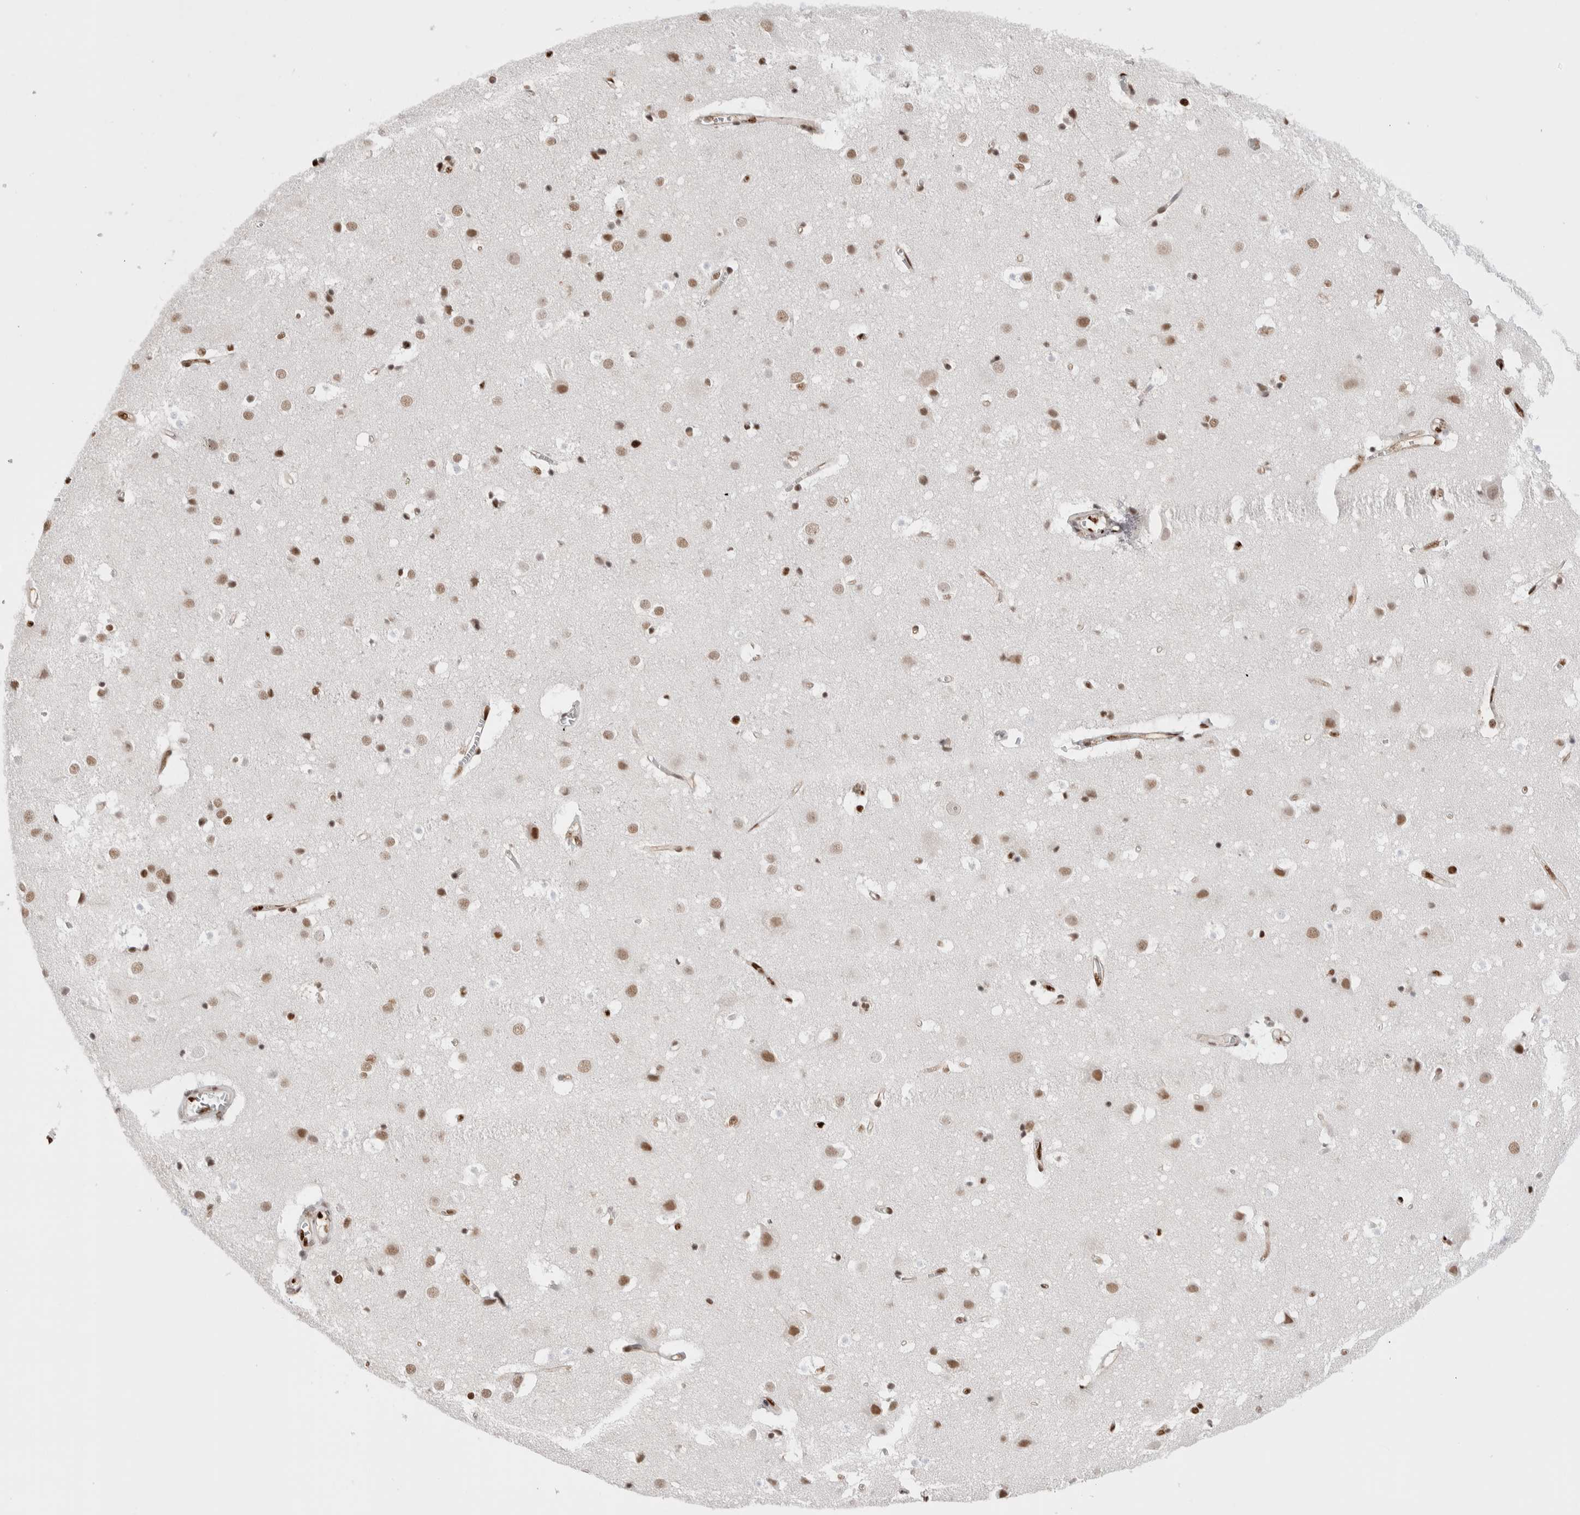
{"staining": {"intensity": "moderate", "quantity": ">75%", "location": "nuclear"}, "tissue": "cerebral cortex", "cell_type": "Endothelial cells", "image_type": "normal", "snomed": [{"axis": "morphology", "description": "Normal tissue, NOS"}, {"axis": "topography", "description": "Cerebral cortex"}], "caption": "Protein expression analysis of unremarkable cerebral cortex reveals moderate nuclear staining in about >75% of endothelial cells.", "gene": "C17orf49", "patient": {"sex": "male", "age": 54}}